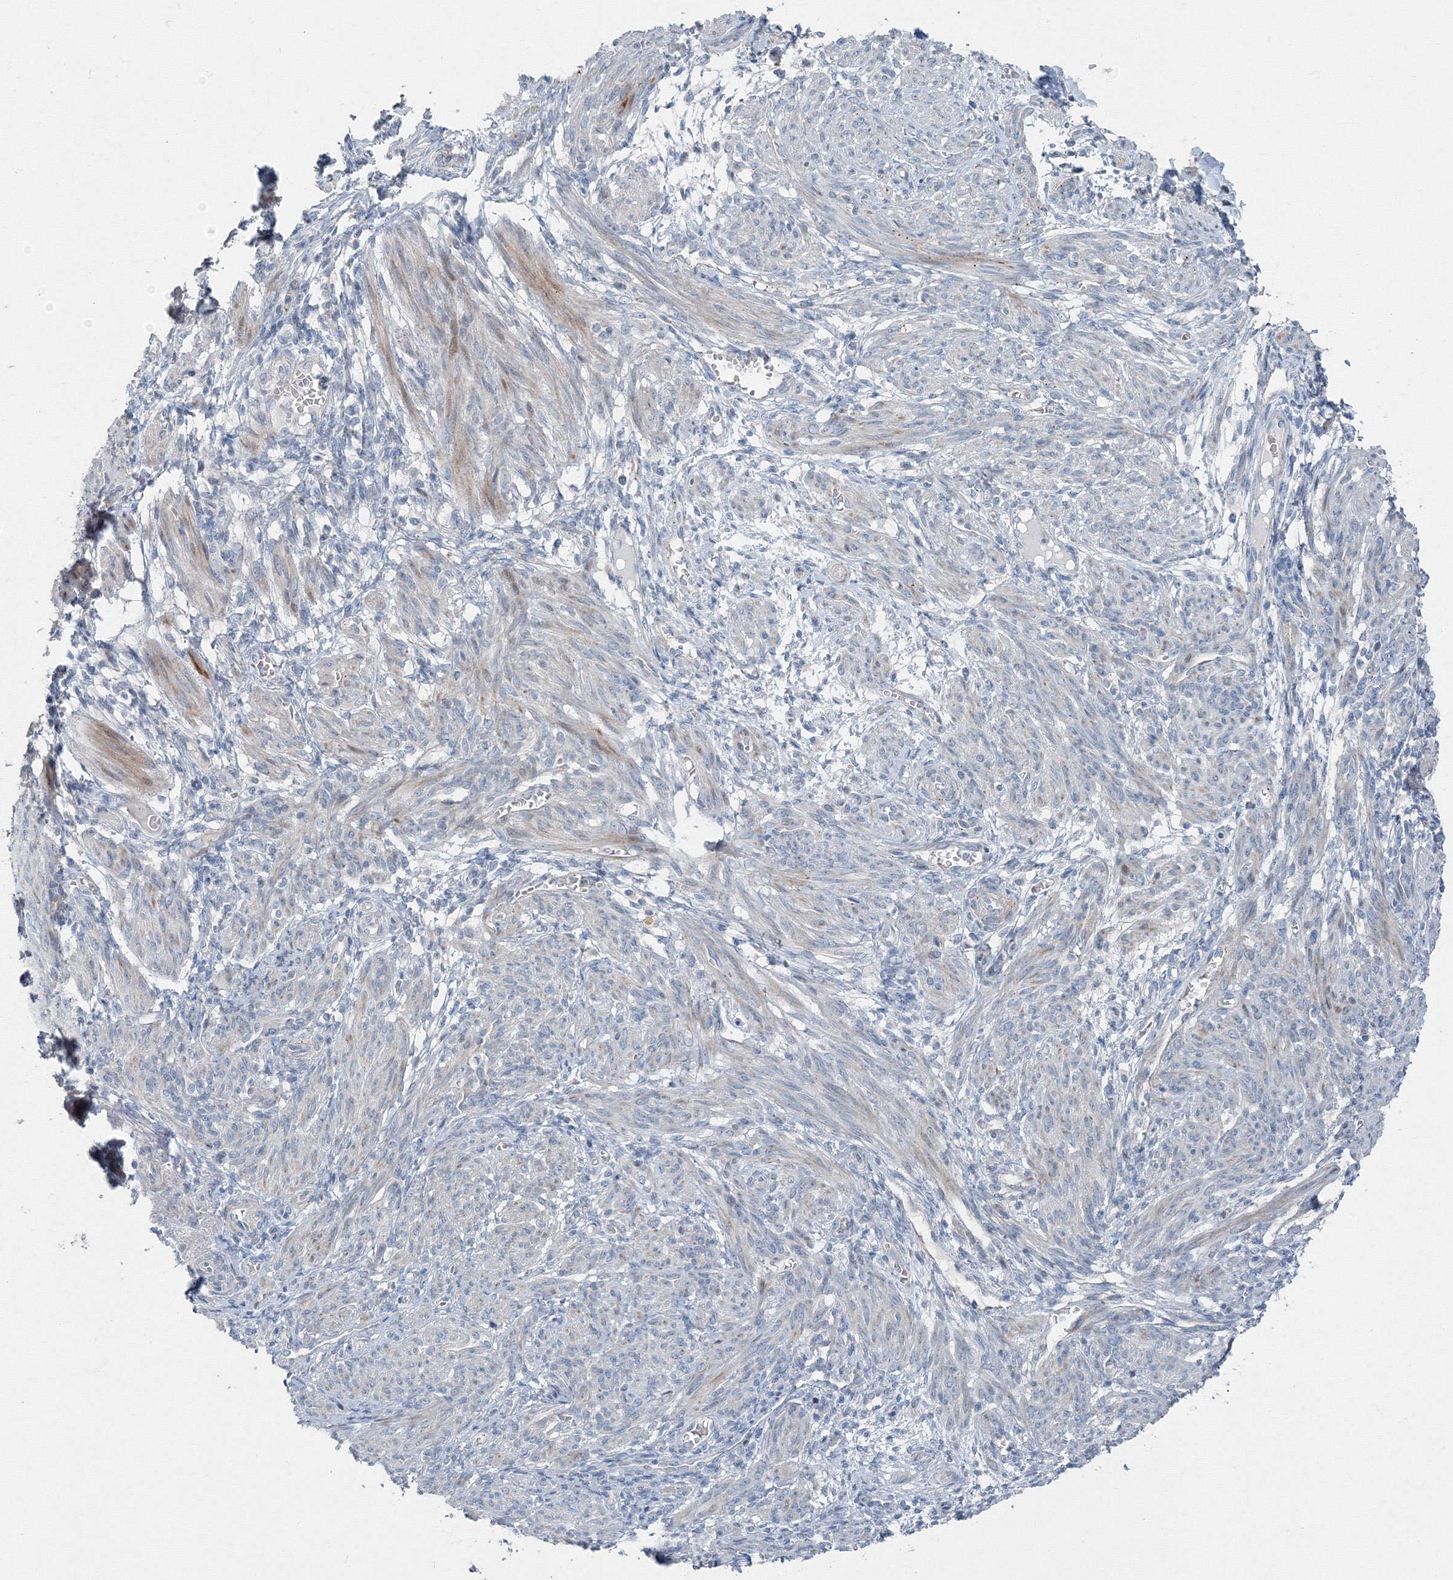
{"staining": {"intensity": "moderate", "quantity": "<25%", "location": "cytoplasmic/membranous"}, "tissue": "smooth muscle", "cell_type": "Smooth muscle cells", "image_type": "normal", "snomed": [{"axis": "morphology", "description": "Normal tissue, NOS"}, {"axis": "topography", "description": "Smooth muscle"}], "caption": "The image shows a brown stain indicating the presence of a protein in the cytoplasmic/membranous of smooth muscle cells in smooth muscle. The staining was performed using DAB (3,3'-diaminobenzidine) to visualize the protein expression in brown, while the nuclei were stained in blue with hematoxylin (Magnification: 20x).", "gene": "AASDH", "patient": {"sex": "female", "age": 39}}